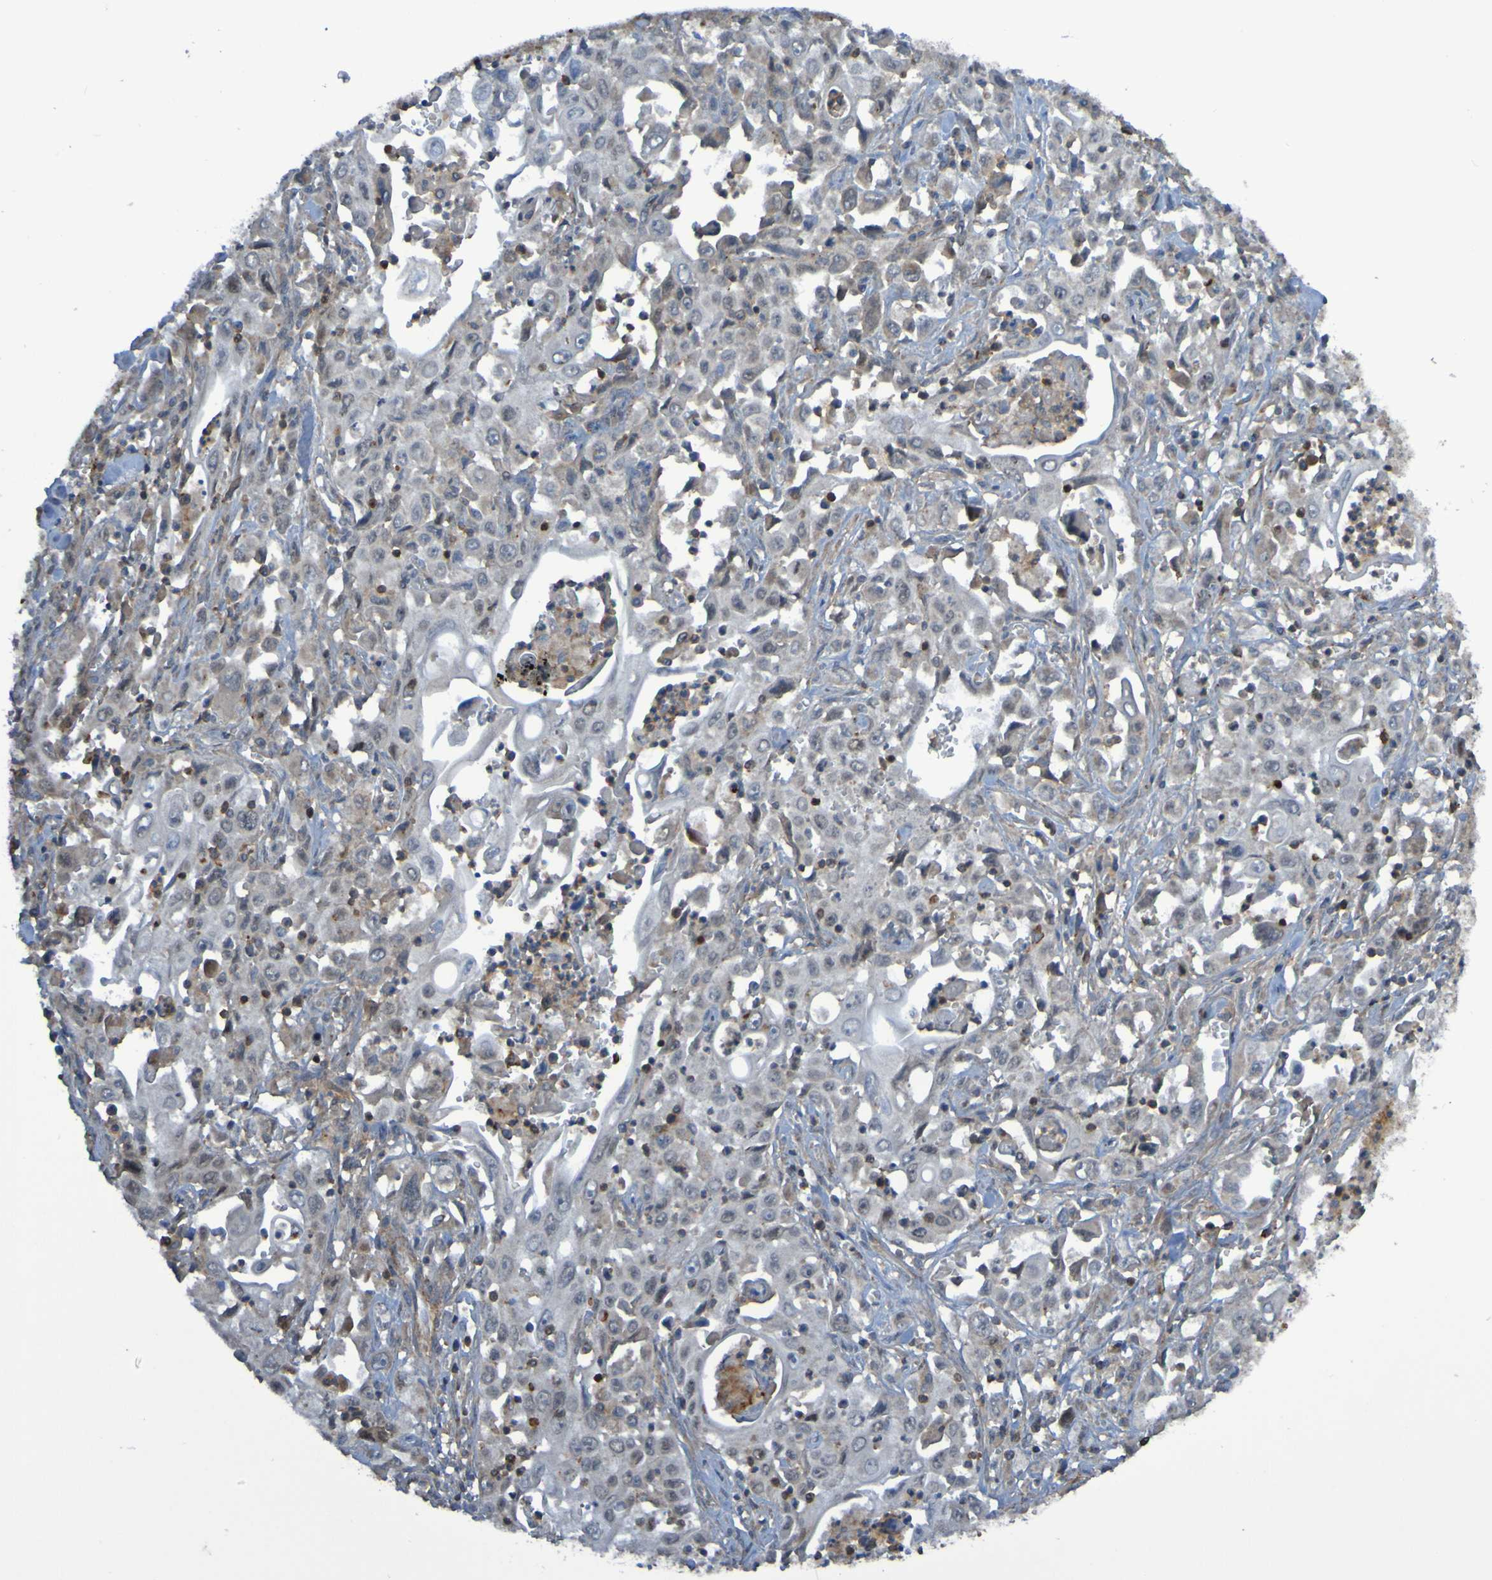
{"staining": {"intensity": "weak", "quantity": ">75%", "location": "cytoplasmic/membranous,nuclear"}, "tissue": "pancreatic cancer", "cell_type": "Tumor cells", "image_type": "cancer", "snomed": [{"axis": "morphology", "description": "Adenocarcinoma, NOS"}, {"axis": "topography", "description": "Pancreas"}], "caption": "Pancreatic cancer stained for a protein exhibits weak cytoplasmic/membranous and nuclear positivity in tumor cells.", "gene": "PDGFB", "patient": {"sex": "male", "age": 70}}